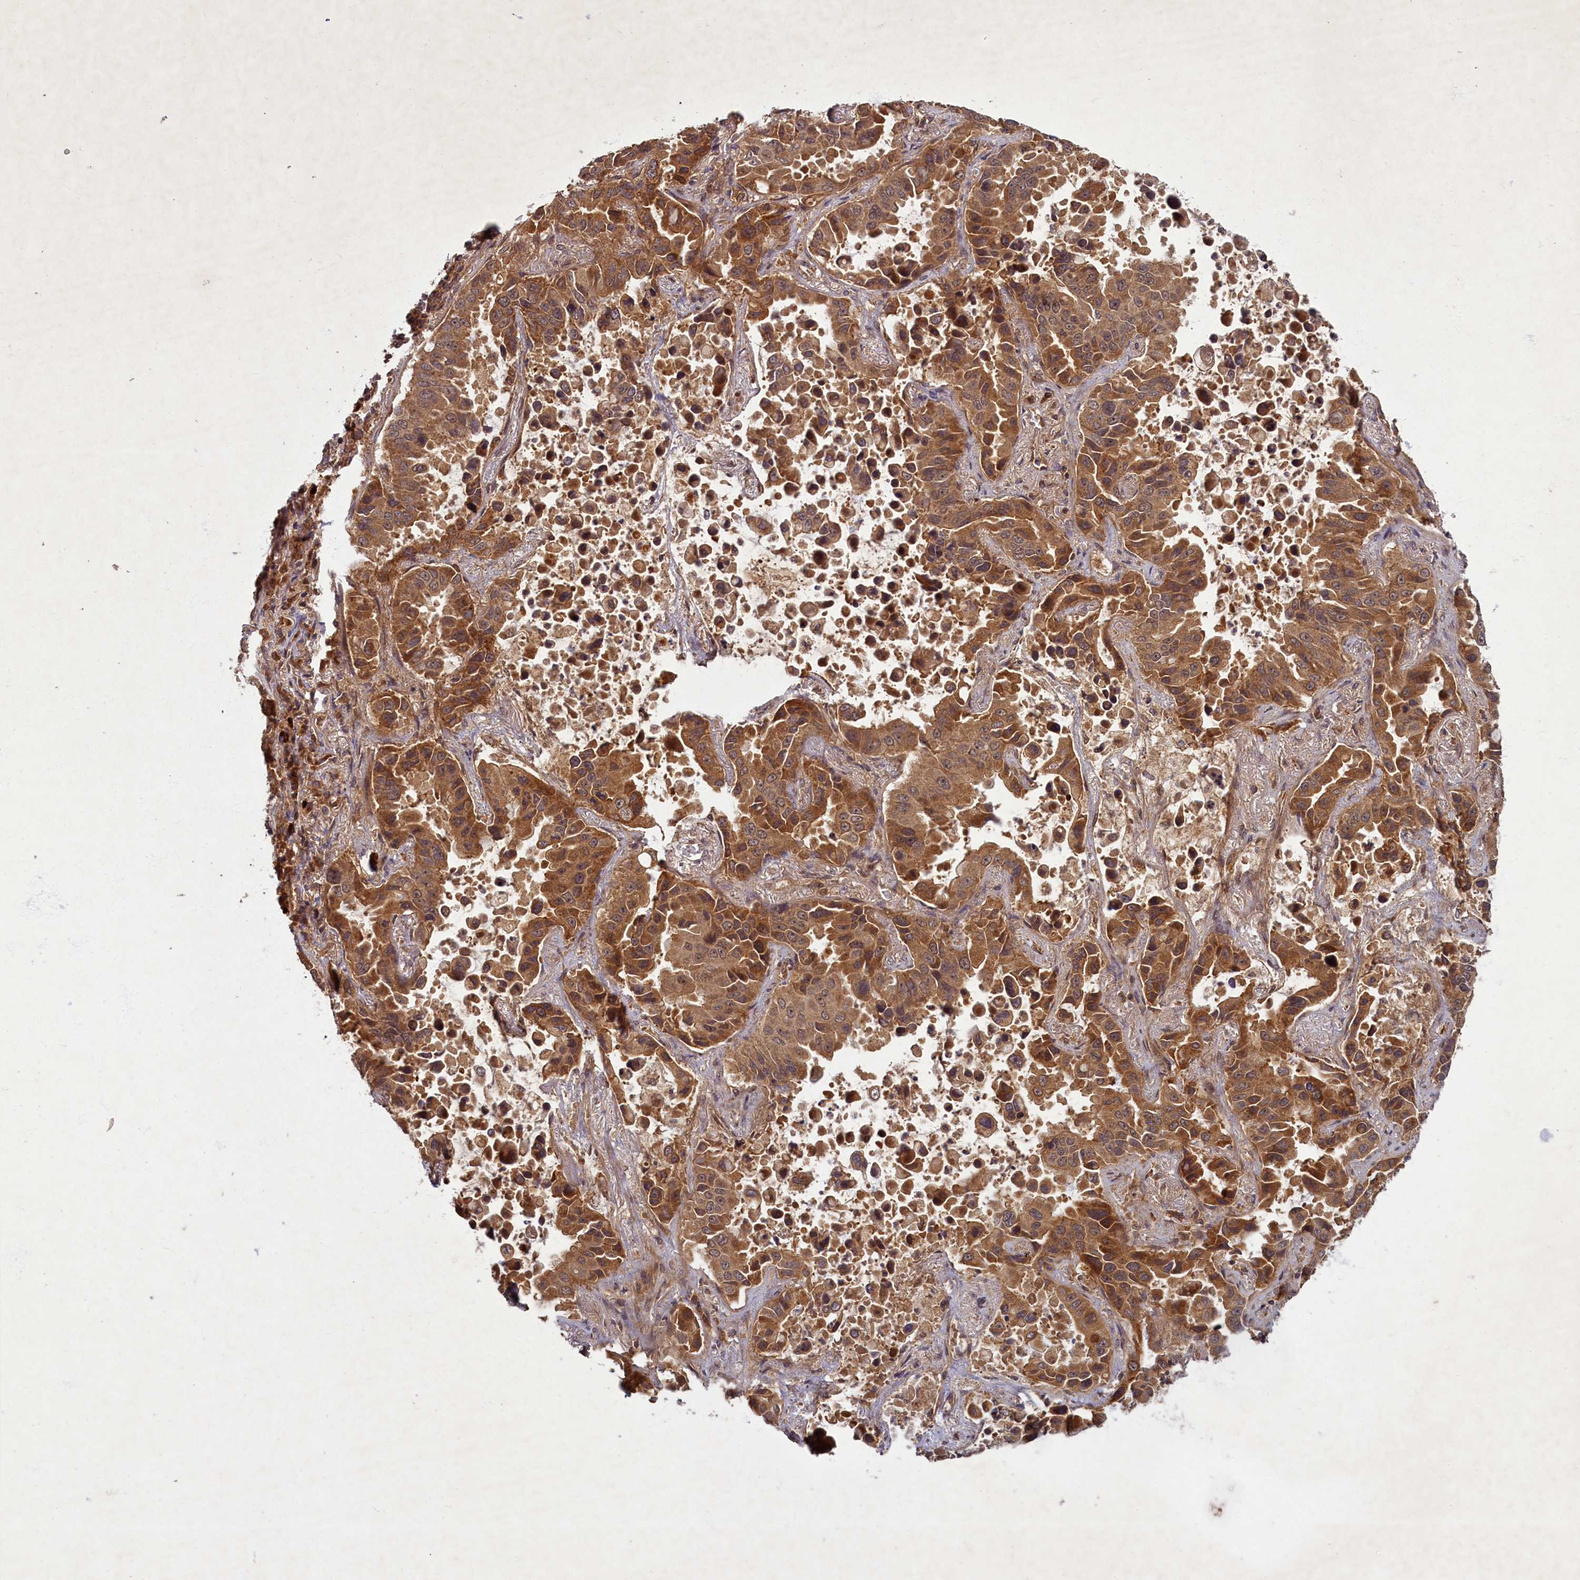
{"staining": {"intensity": "moderate", "quantity": ">75%", "location": "cytoplasmic/membranous"}, "tissue": "lung cancer", "cell_type": "Tumor cells", "image_type": "cancer", "snomed": [{"axis": "morphology", "description": "Adenocarcinoma, NOS"}, {"axis": "topography", "description": "Lung"}], "caption": "The photomicrograph demonstrates immunohistochemical staining of lung cancer (adenocarcinoma). There is moderate cytoplasmic/membranous expression is identified in about >75% of tumor cells. (brown staining indicates protein expression, while blue staining denotes nuclei).", "gene": "BICD1", "patient": {"sex": "male", "age": 64}}